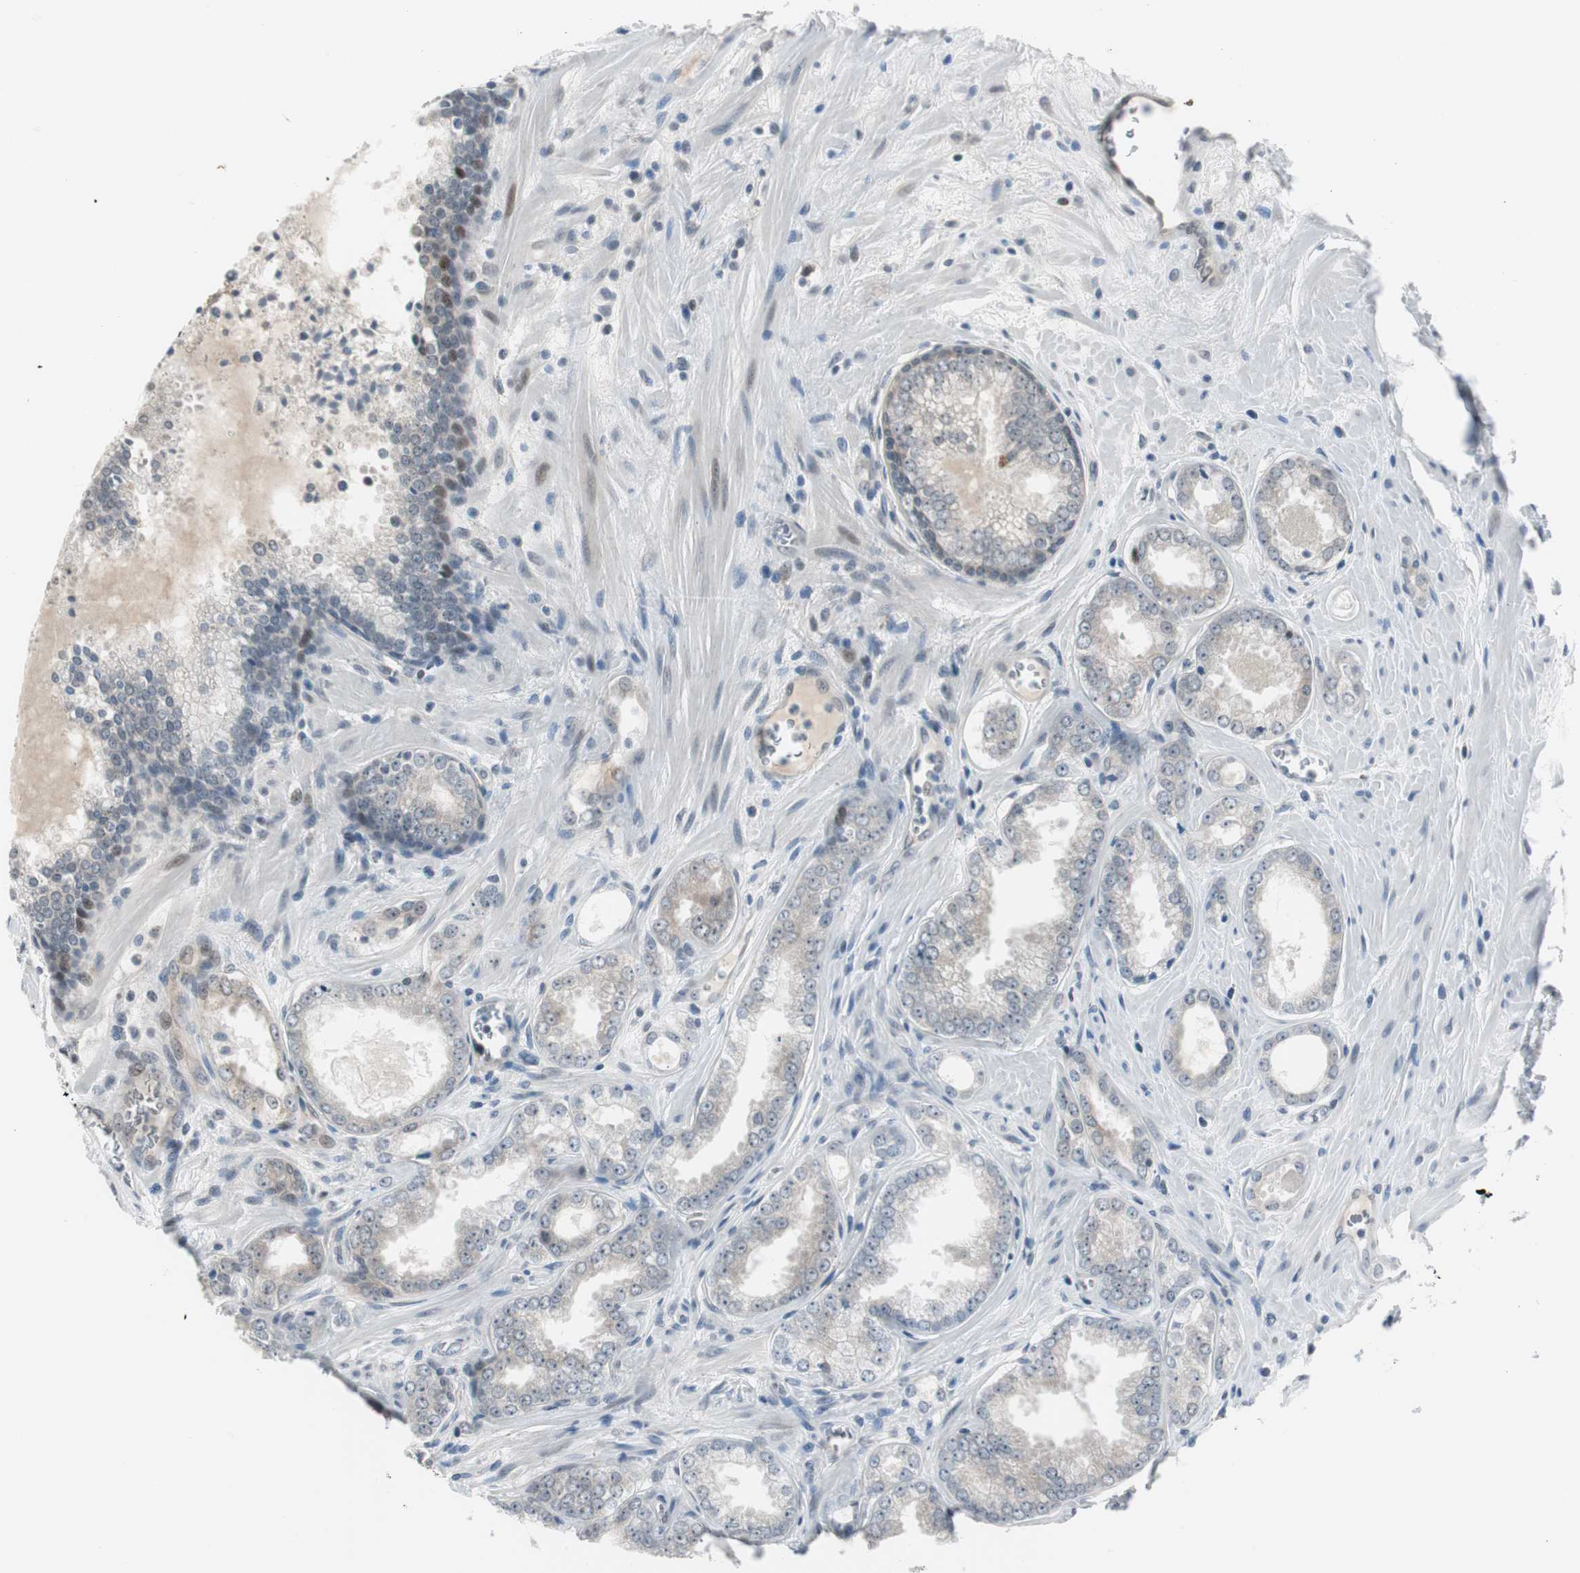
{"staining": {"intensity": "negative", "quantity": "none", "location": "none"}, "tissue": "prostate cancer", "cell_type": "Tumor cells", "image_type": "cancer", "snomed": [{"axis": "morphology", "description": "Adenocarcinoma, Low grade"}, {"axis": "topography", "description": "Prostate"}], "caption": "DAB immunohistochemical staining of adenocarcinoma (low-grade) (prostate) exhibits no significant positivity in tumor cells.", "gene": "BOLA1", "patient": {"sex": "male", "age": 60}}